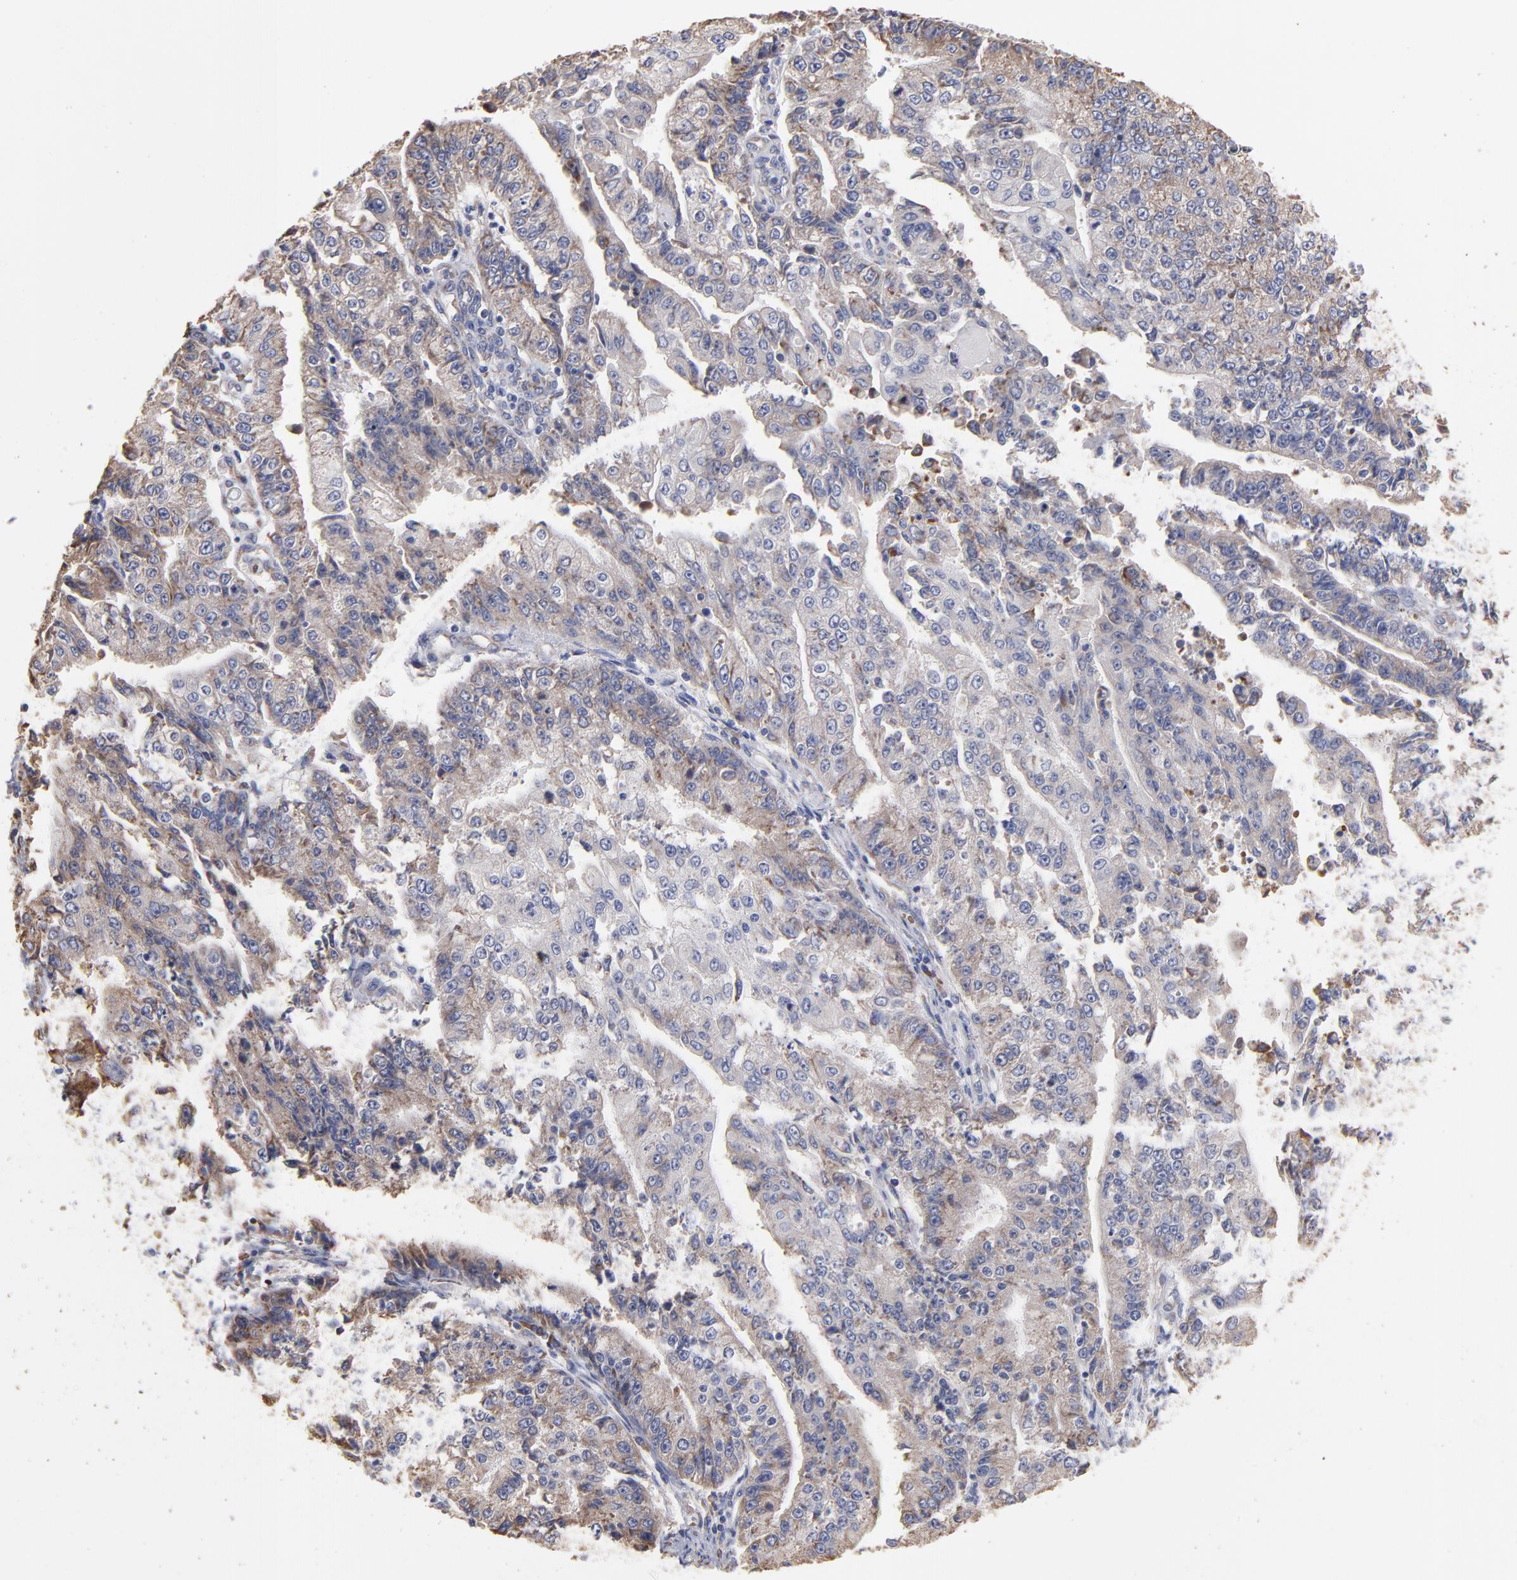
{"staining": {"intensity": "negative", "quantity": "none", "location": "none"}, "tissue": "endometrial cancer", "cell_type": "Tumor cells", "image_type": "cancer", "snomed": [{"axis": "morphology", "description": "Adenocarcinoma, NOS"}, {"axis": "topography", "description": "Endometrium"}], "caption": "A photomicrograph of human endometrial cancer (adenocarcinoma) is negative for staining in tumor cells. The staining is performed using DAB brown chromogen with nuclei counter-stained in using hematoxylin.", "gene": "RPL9", "patient": {"sex": "female", "age": 75}}